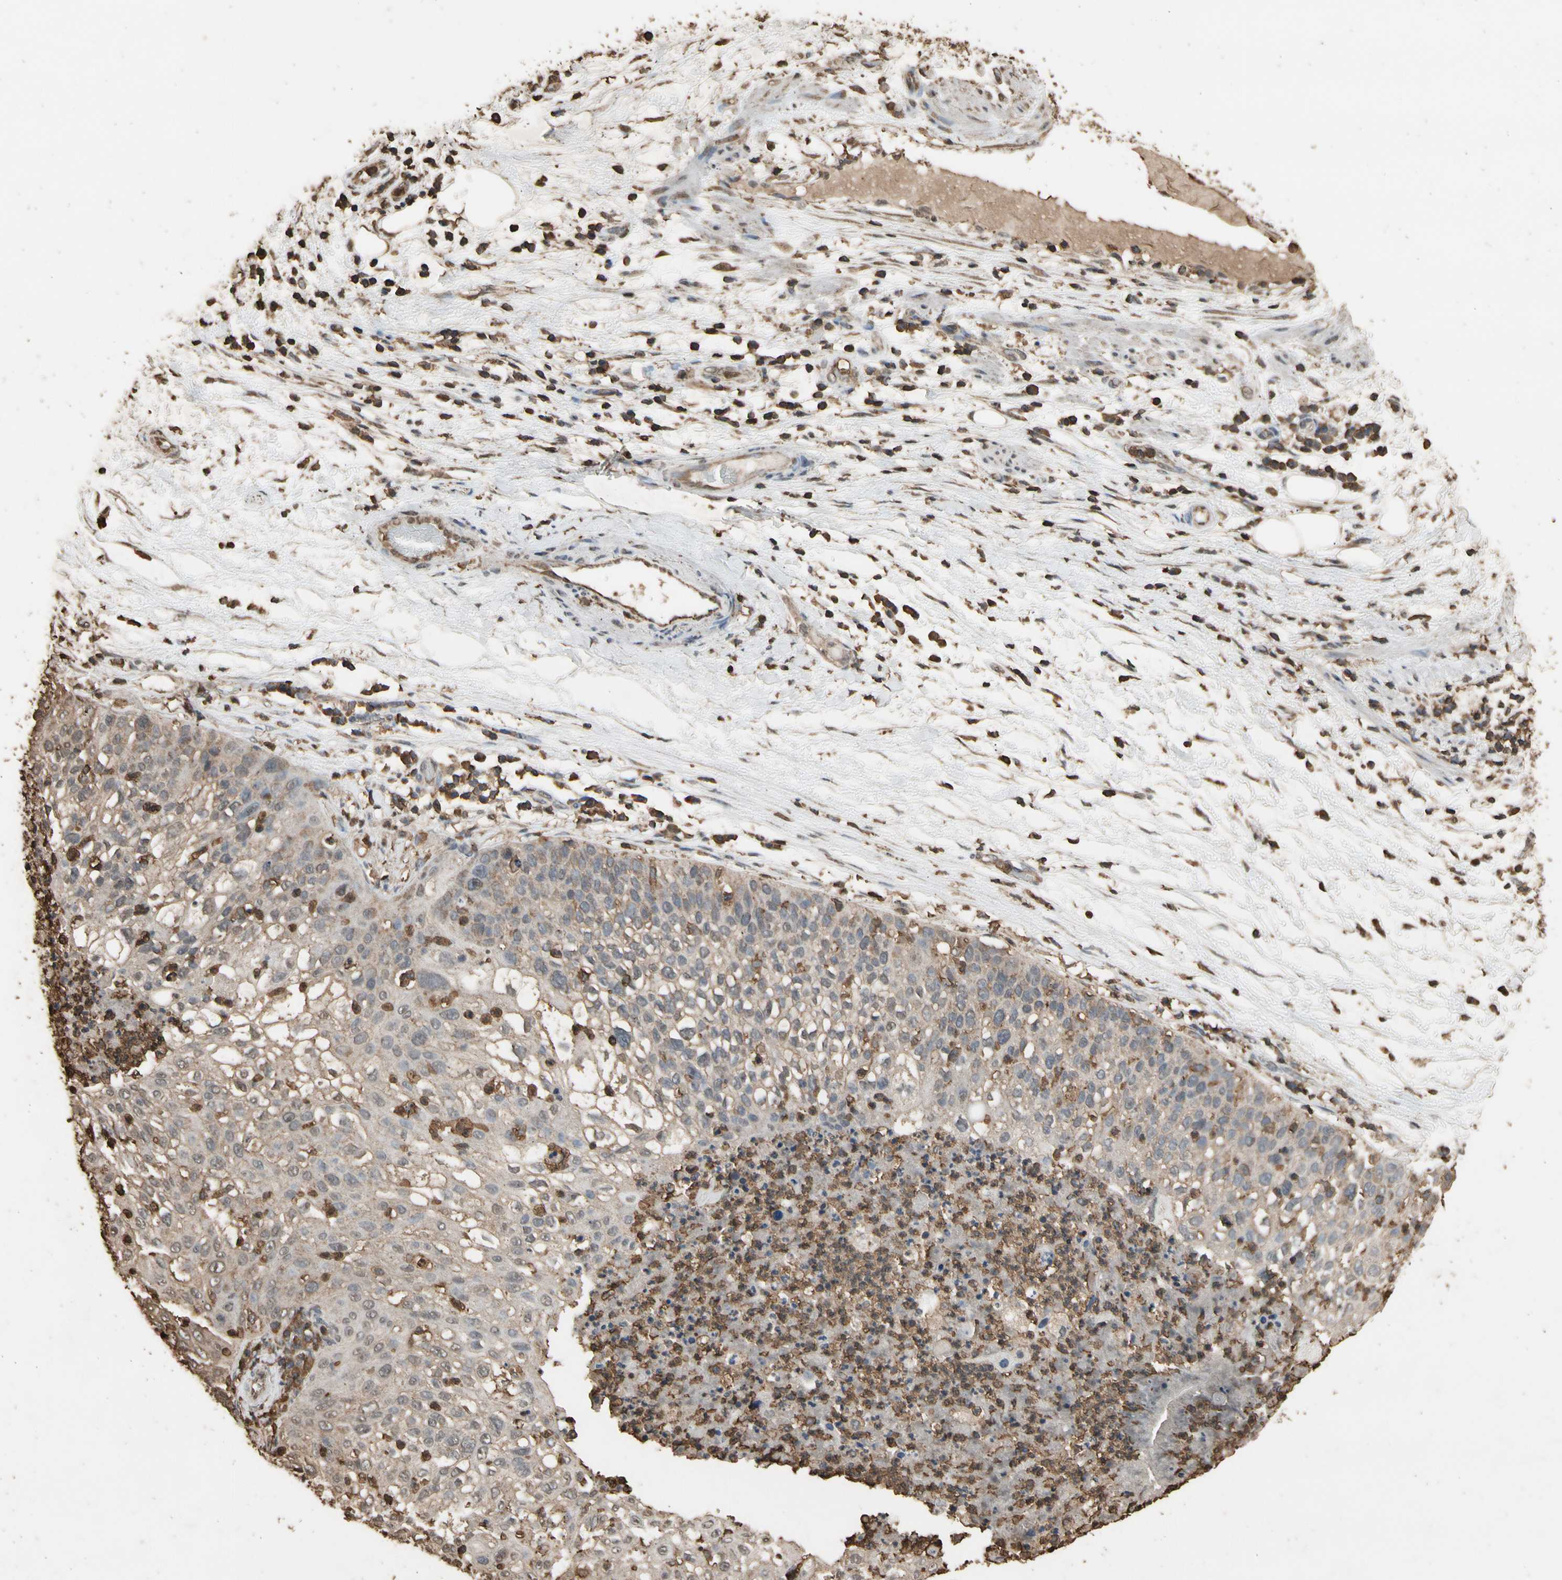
{"staining": {"intensity": "weak", "quantity": "25%-75%", "location": "cytoplasmic/membranous"}, "tissue": "lung cancer", "cell_type": "Tumor cells", "image_type": "cancer", "snomed": [{"axis": "morphology", "description": "Inflammation, NOS"}, {"axis": "morphology", "description": "Squamous cell carcinoma, NOS"}, {"axis": "topography", "description": "Lymph node"}, {"axis": "topography", "description": "Soft tissue"}, {"axis": "topography", "description": "Lung"}], "caption": "Lung squamous cell carcinoma stained with IHC displays weak cytoplasmic/membranous expression in approximately 25%-75% of tumor cells.", "gene": "TNFSF13B", "patient": {"sex": "male", "age": 66}}